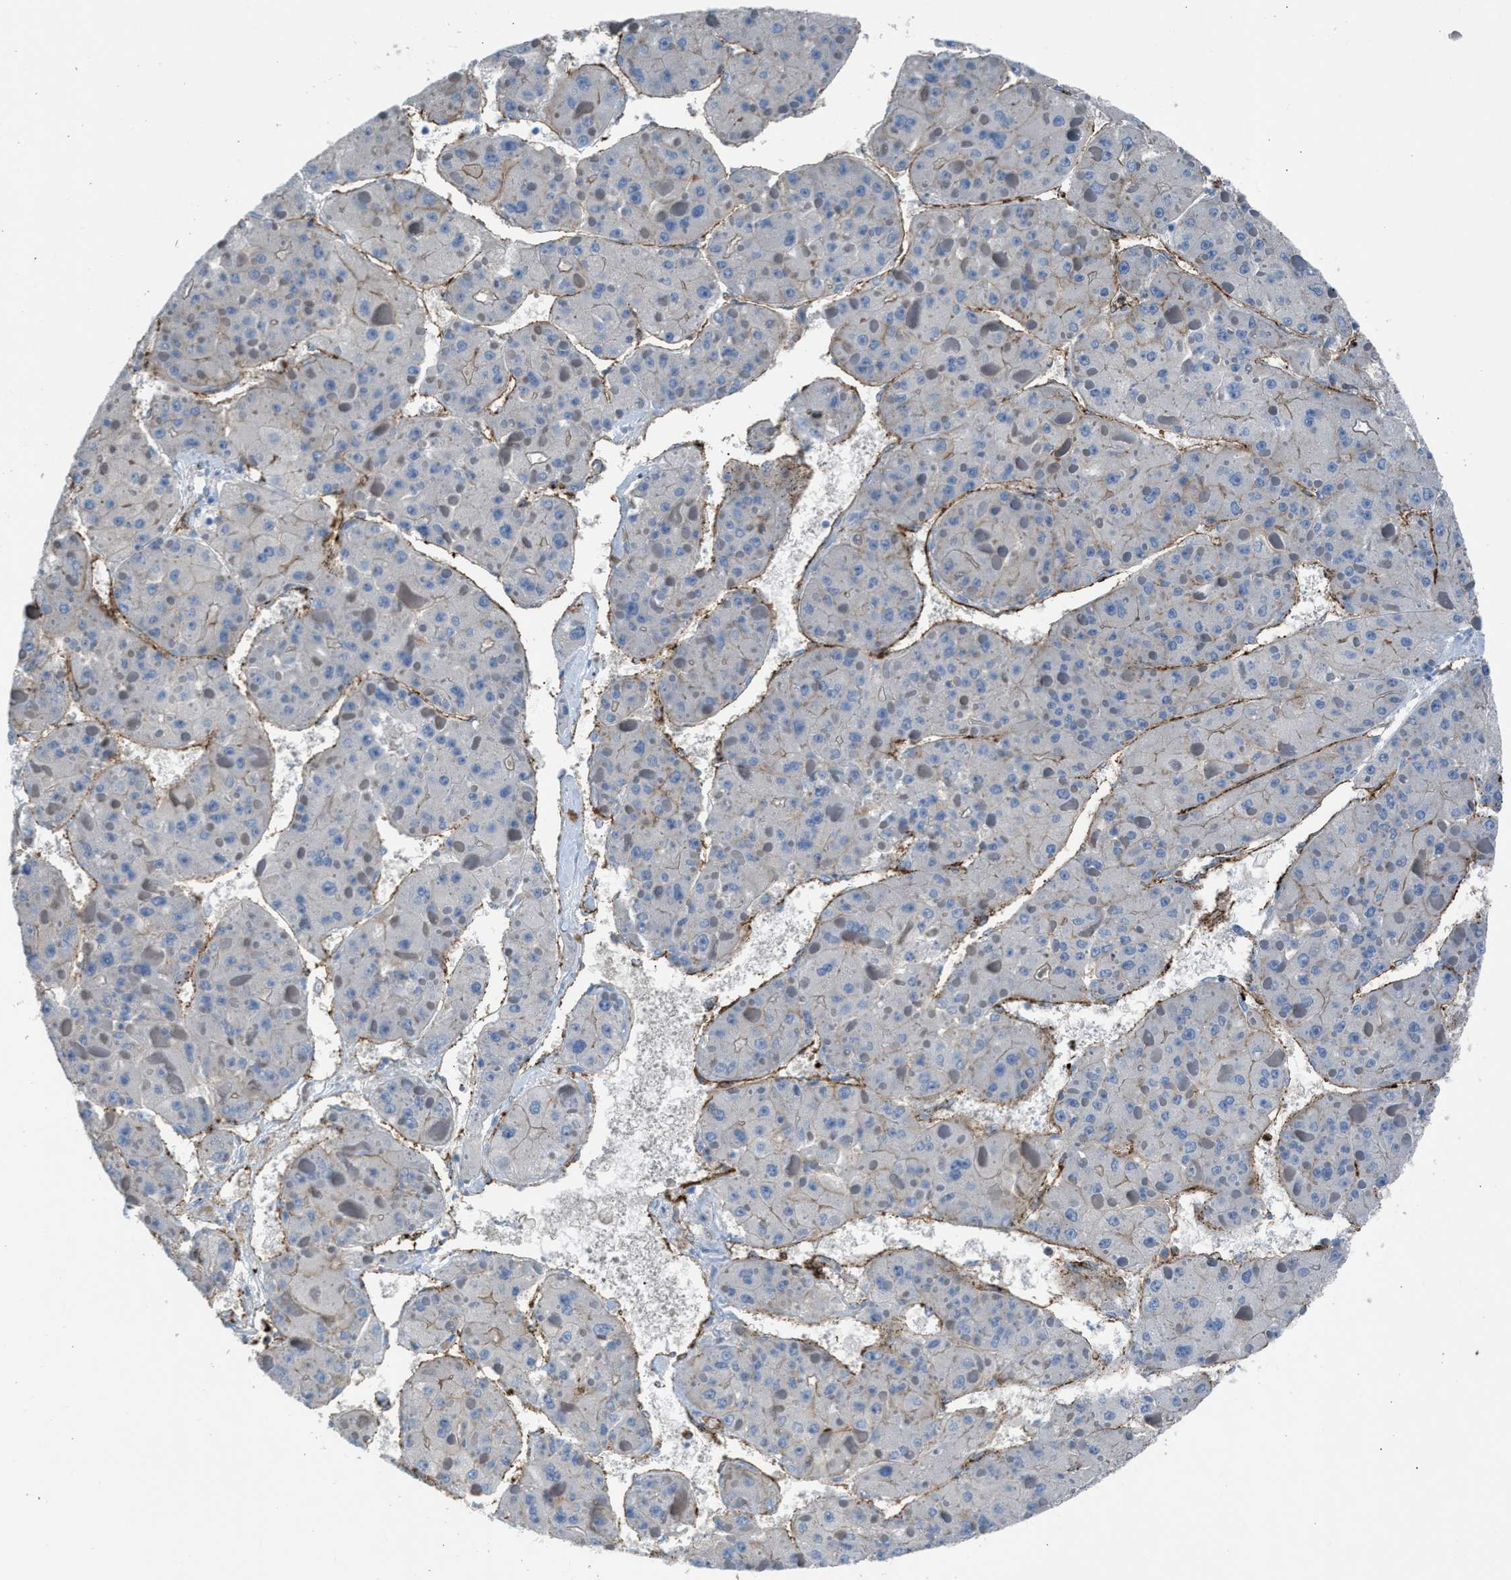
{"staining": {"intensity": "negative", "quantity": "none", "location": "none"}, "tissue": "liver cancer", "cell_type": "Tumor cells", "image_type": "cancer", "snomed": [{"axis": "morphology", "description": "Carcinoma, Hepatocellular, NOS"}, {"axis": "topography", "description": "Liver"}], "caption": "High power microscopy photomicrograph of an immunohistochemistry image of liver cancer (hepatocellular carcinoma), revealing no significant positivity in tumor cells.", "gene": "DYSF", "patient": {"sex": "female", "age": 73}}